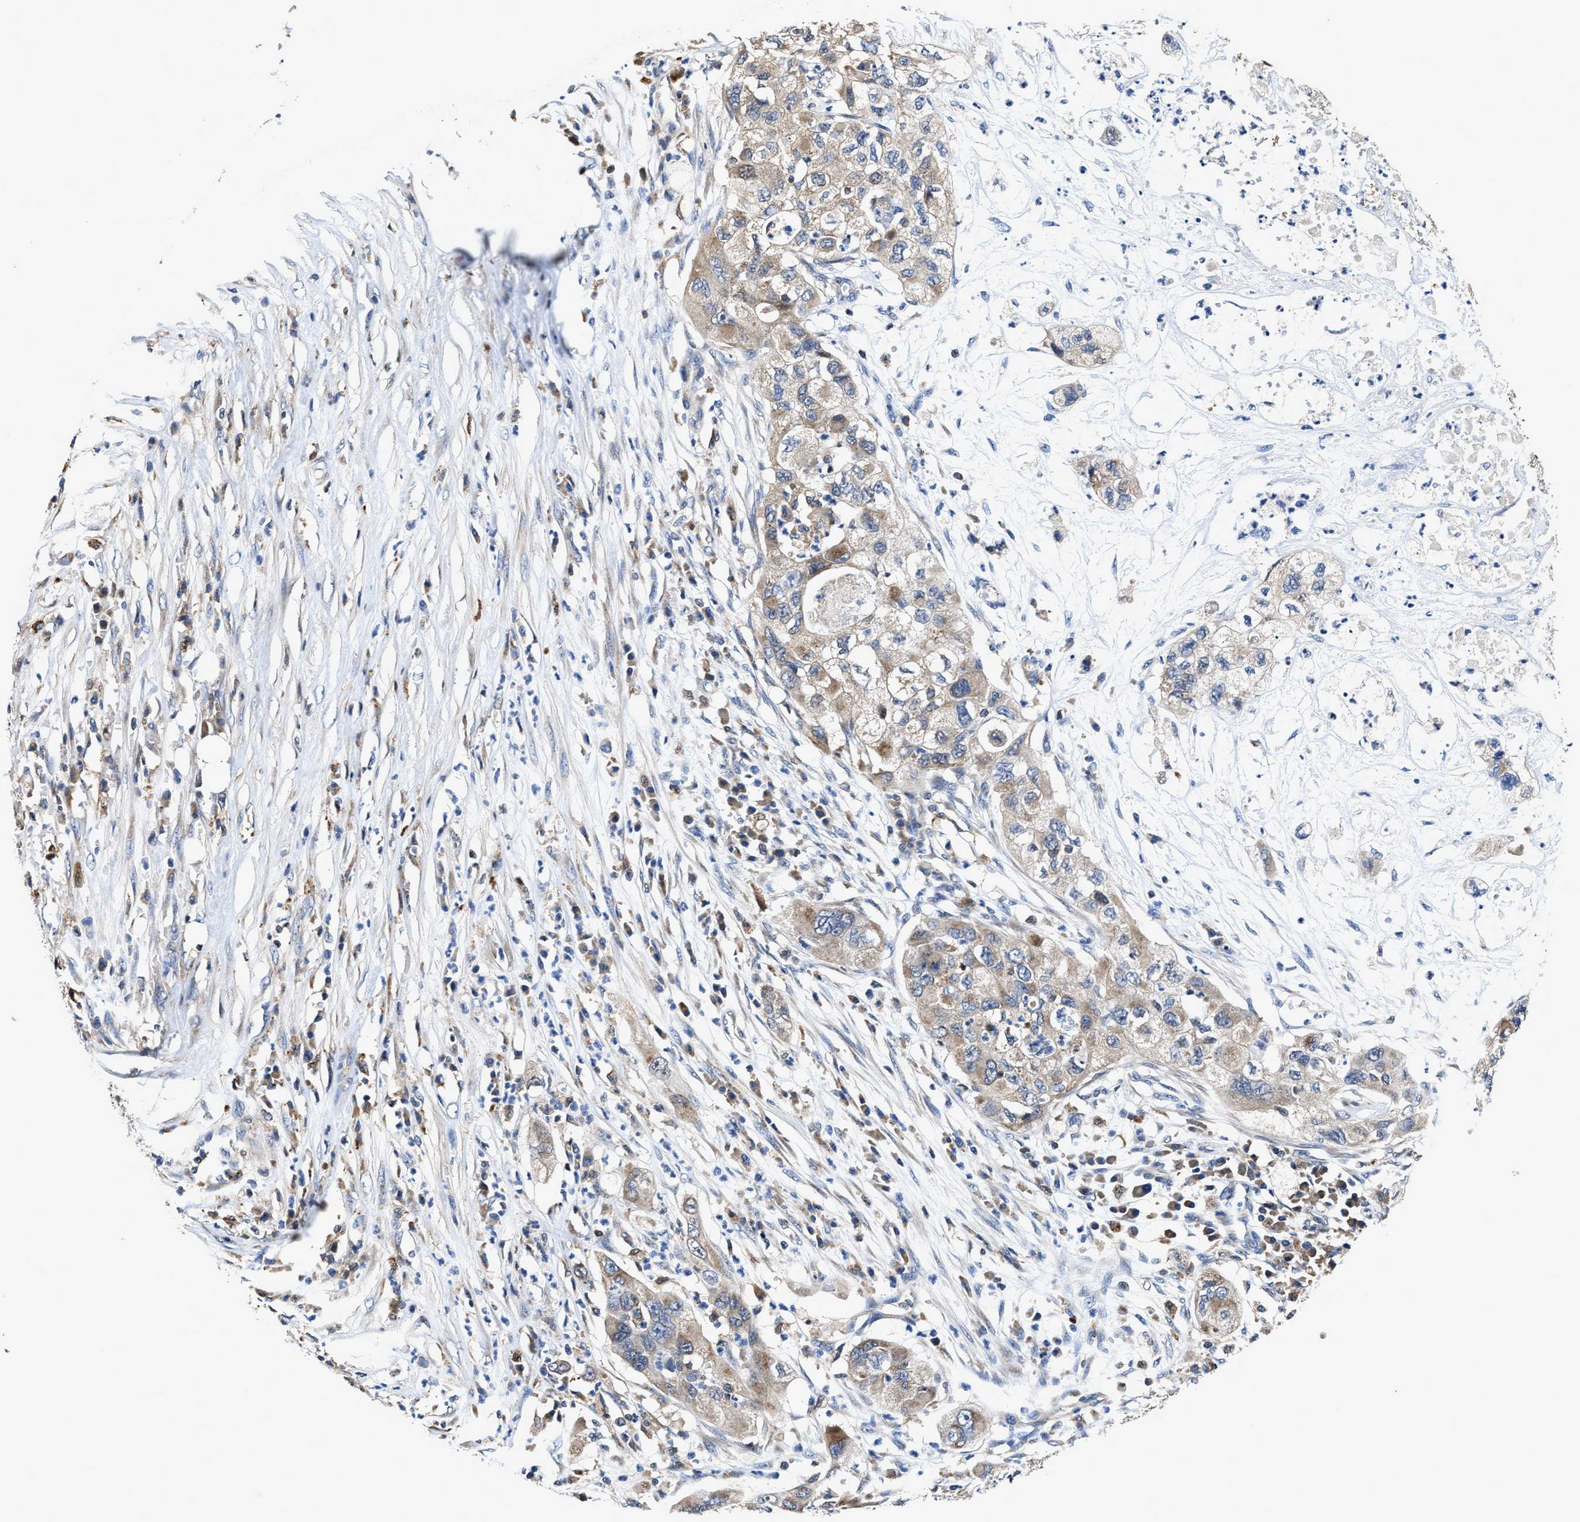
{"staining": {"intensity": "weak", "quantity": ">75%", "location": "cytoplasmic/membranous"}, "tissue": "pancreatic cancer", "cell_type": "Tumor cells", "image_type": "cancer", "snomed": [{"axis": "morphology", "description": "Adenocarcinoma, NOS"}, {"axis": "topography", "description": "Pancreas"}], "caption": "The immunohistochemical stain highlights weak cytoplasmic/membranous staining in tumor cells of pancreatic cancer (adenocarcinoma) tissue.", "gene": "RGS10", "patient": {"sex": "female", "age": 78}}